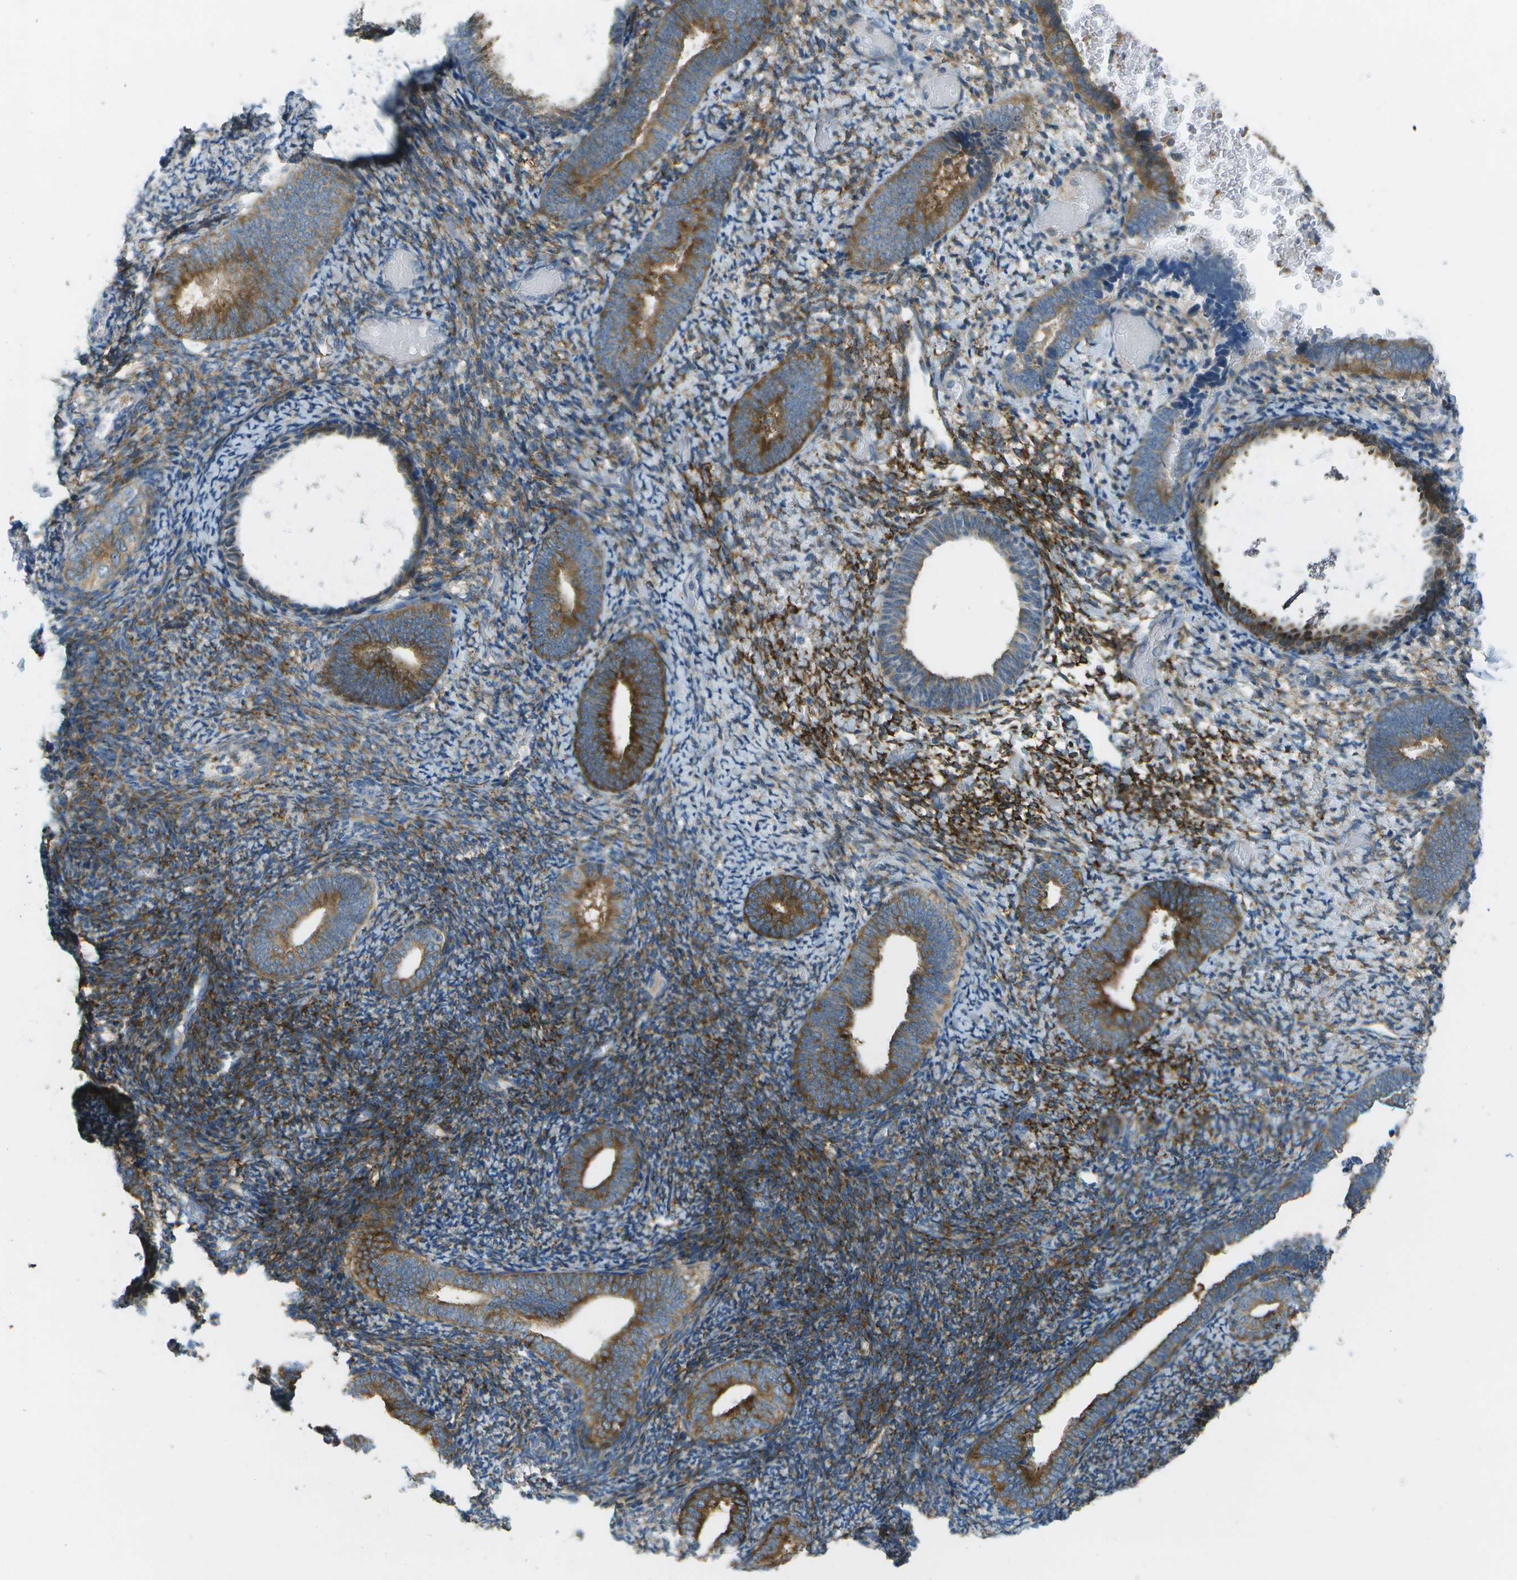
{"staining": {"intensity": "negative", "quantity": "none", "location": "none"}, "tissue": "endometrium", "cell_type": "Cells in endometrial stroma", "image_type": "normal", "snomed": [{"axis": "morphology", "description": "Normal tissue, NOS"}, {"axis": "topography", "description": "Endometrium"}], "caption": "Benign endometrium was stained to show a protein in brown. There is no significant staining in cells in endometrial stroma.", "gene": "WNK2", "patient": {"sex": "female", "age": 66}}